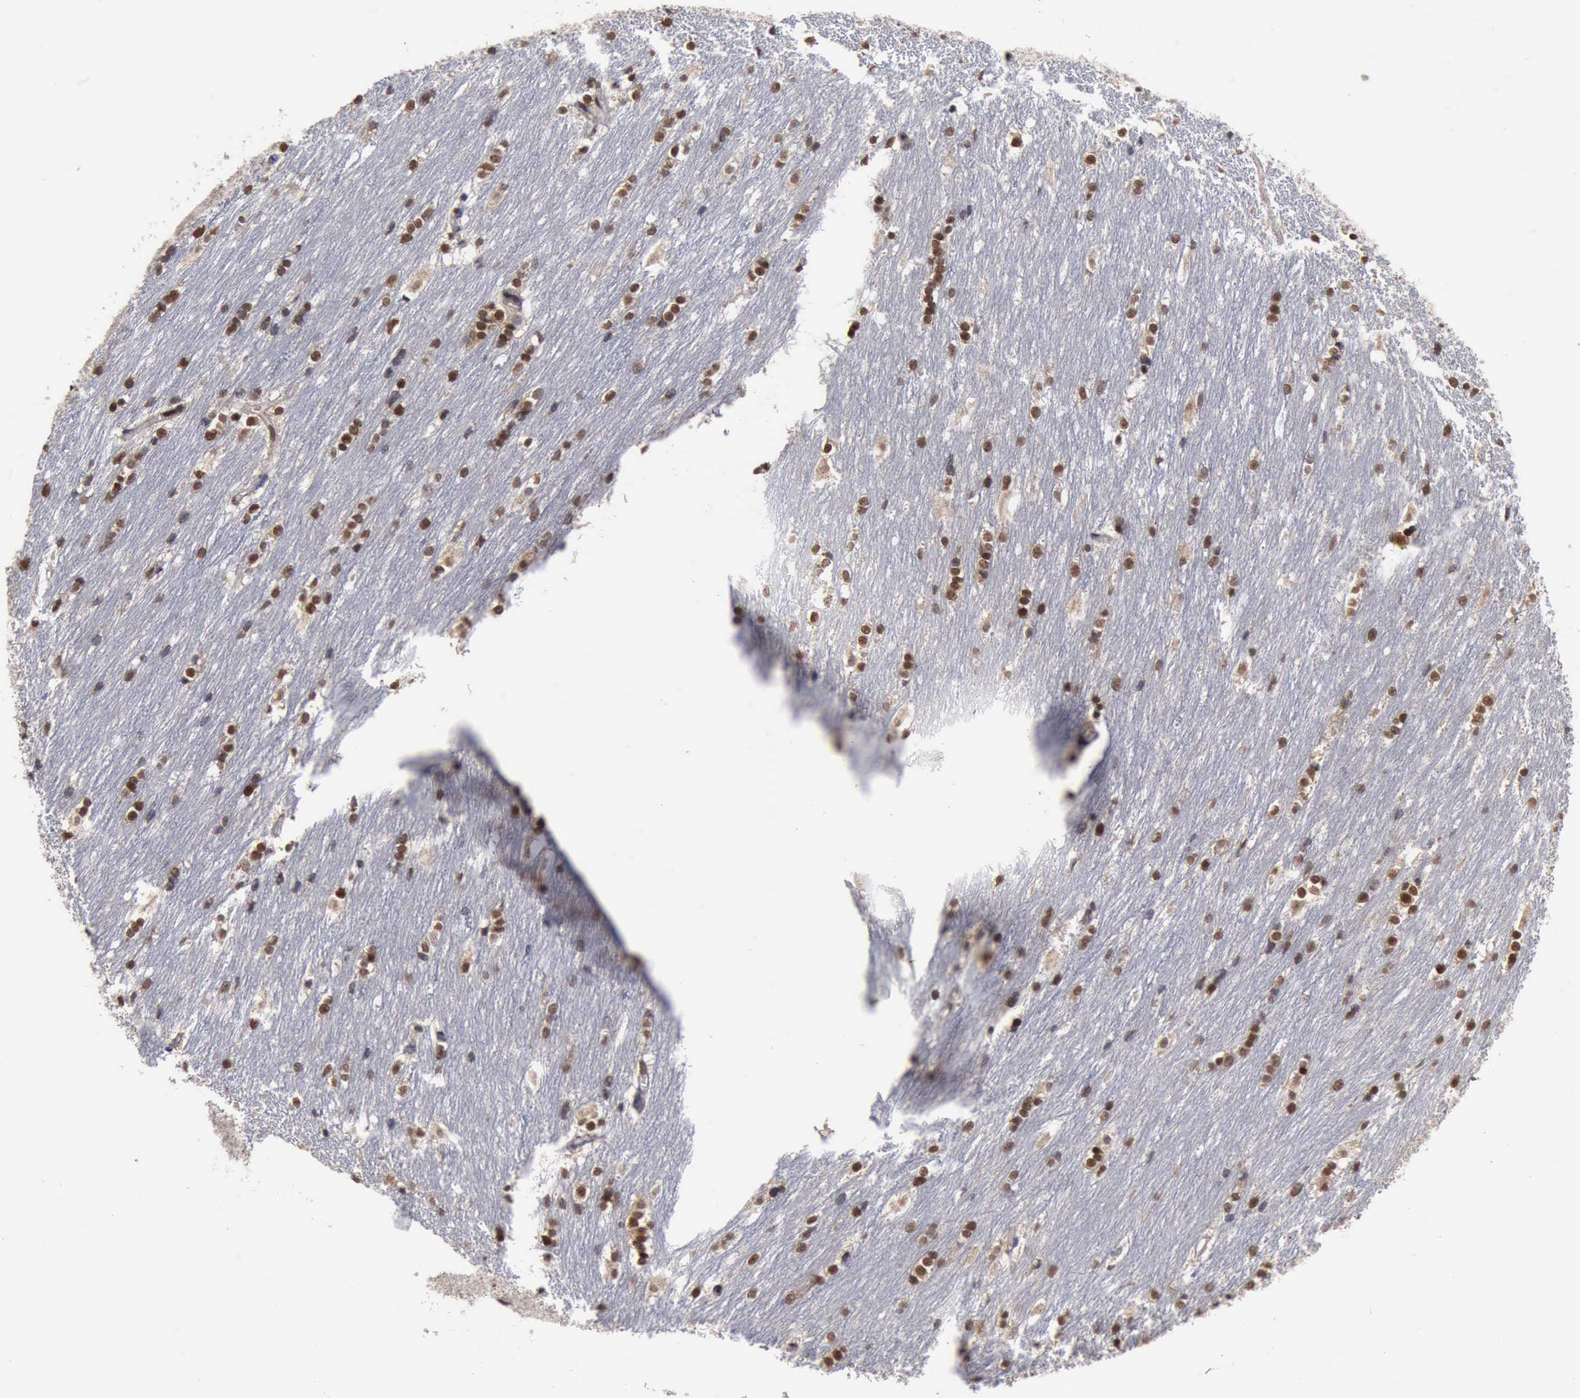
{"staining": {"intensity": "weak", "quantity": ">75%", "location": "cytoplasmic/membranous,nuclear"}, "tissue": "caudate", "cell_type": "Glial cells", "image_type": "normal", "snomed": [{"axis": "morphology", "description": "Normal tissue, NOS"}, {"axis": "topography", "description": "Lateral ventricle wall"}], "caption": "Weak cytoplasmic/membranous,nuclear protein staining is identified in about >75% of glial cells in caudate.", "gene": "RTCB", "patient": {"sex": "female", "age": 19}}